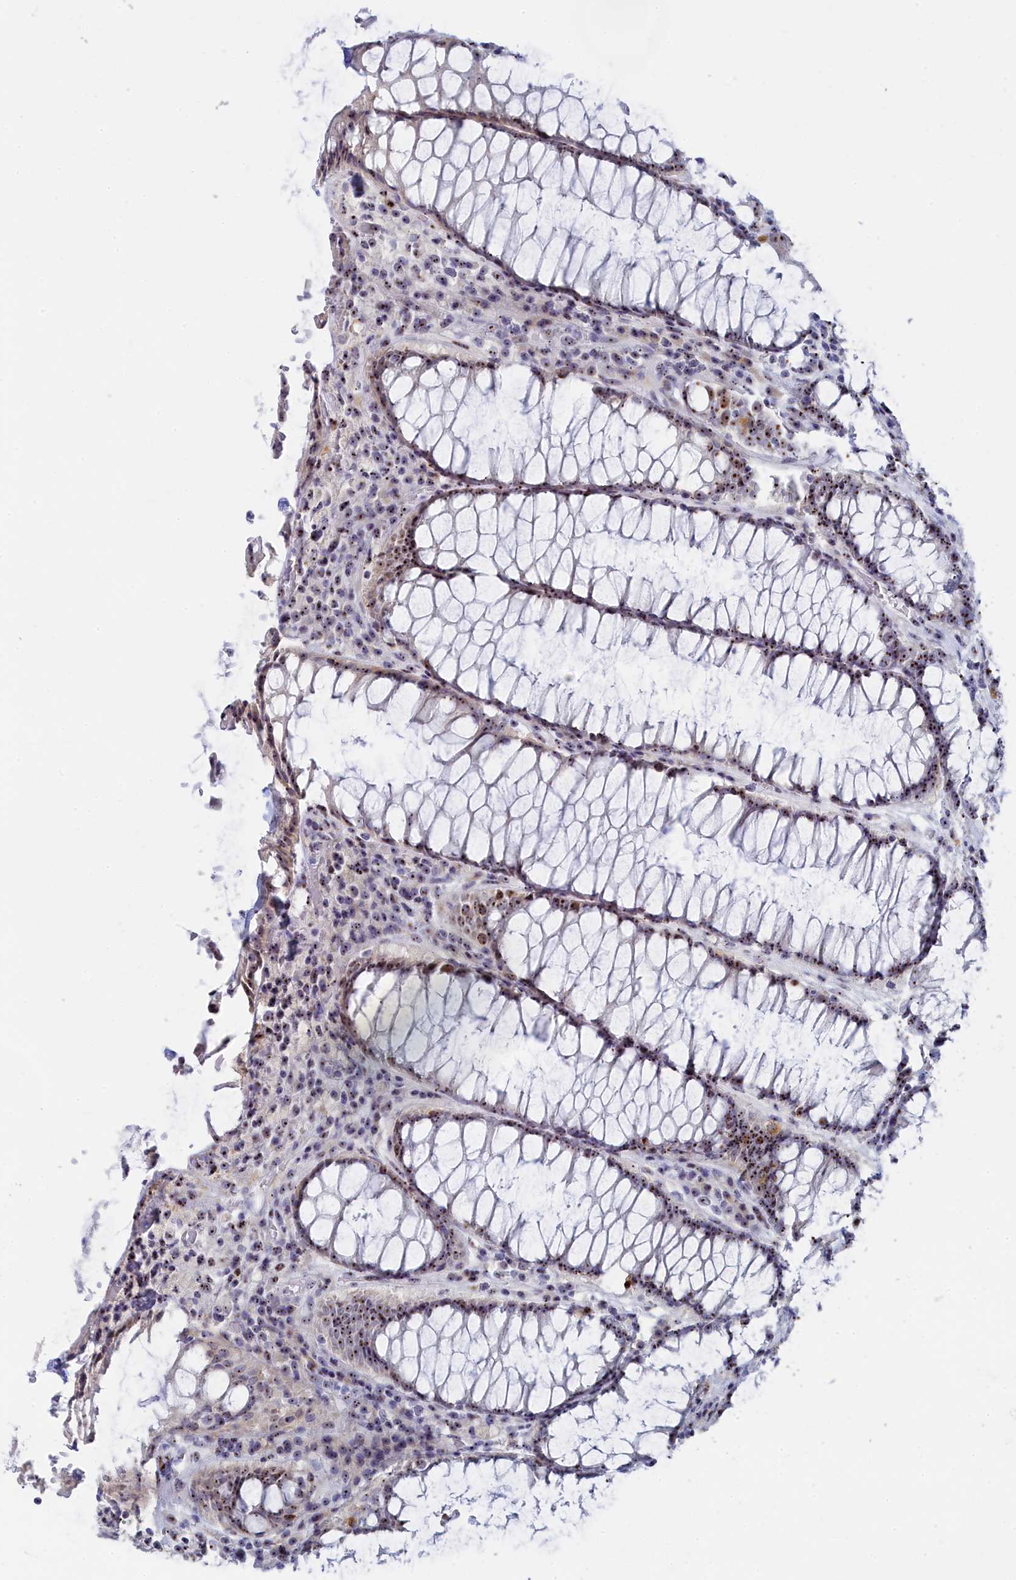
{"staining": {"intensity": "strong", "quantity": ">75%", "location": "nuclear"}, "tissue": "rectum", "cell_type": "Glandular cells", "image_type": "normal", "snomed": [{"axis": "morphology", "description": "Normal tissue, NOS"}, {"axis": "topography", "description": "Rectum"}], "caption": "Benign rectum shows strong nuclear expression in about >75% of glandular cells (Brightfield microscopy of DAB IHC at high magnification)..", "gene": "RSL1D1", "patient": {"sex": "male", "age": 64}}